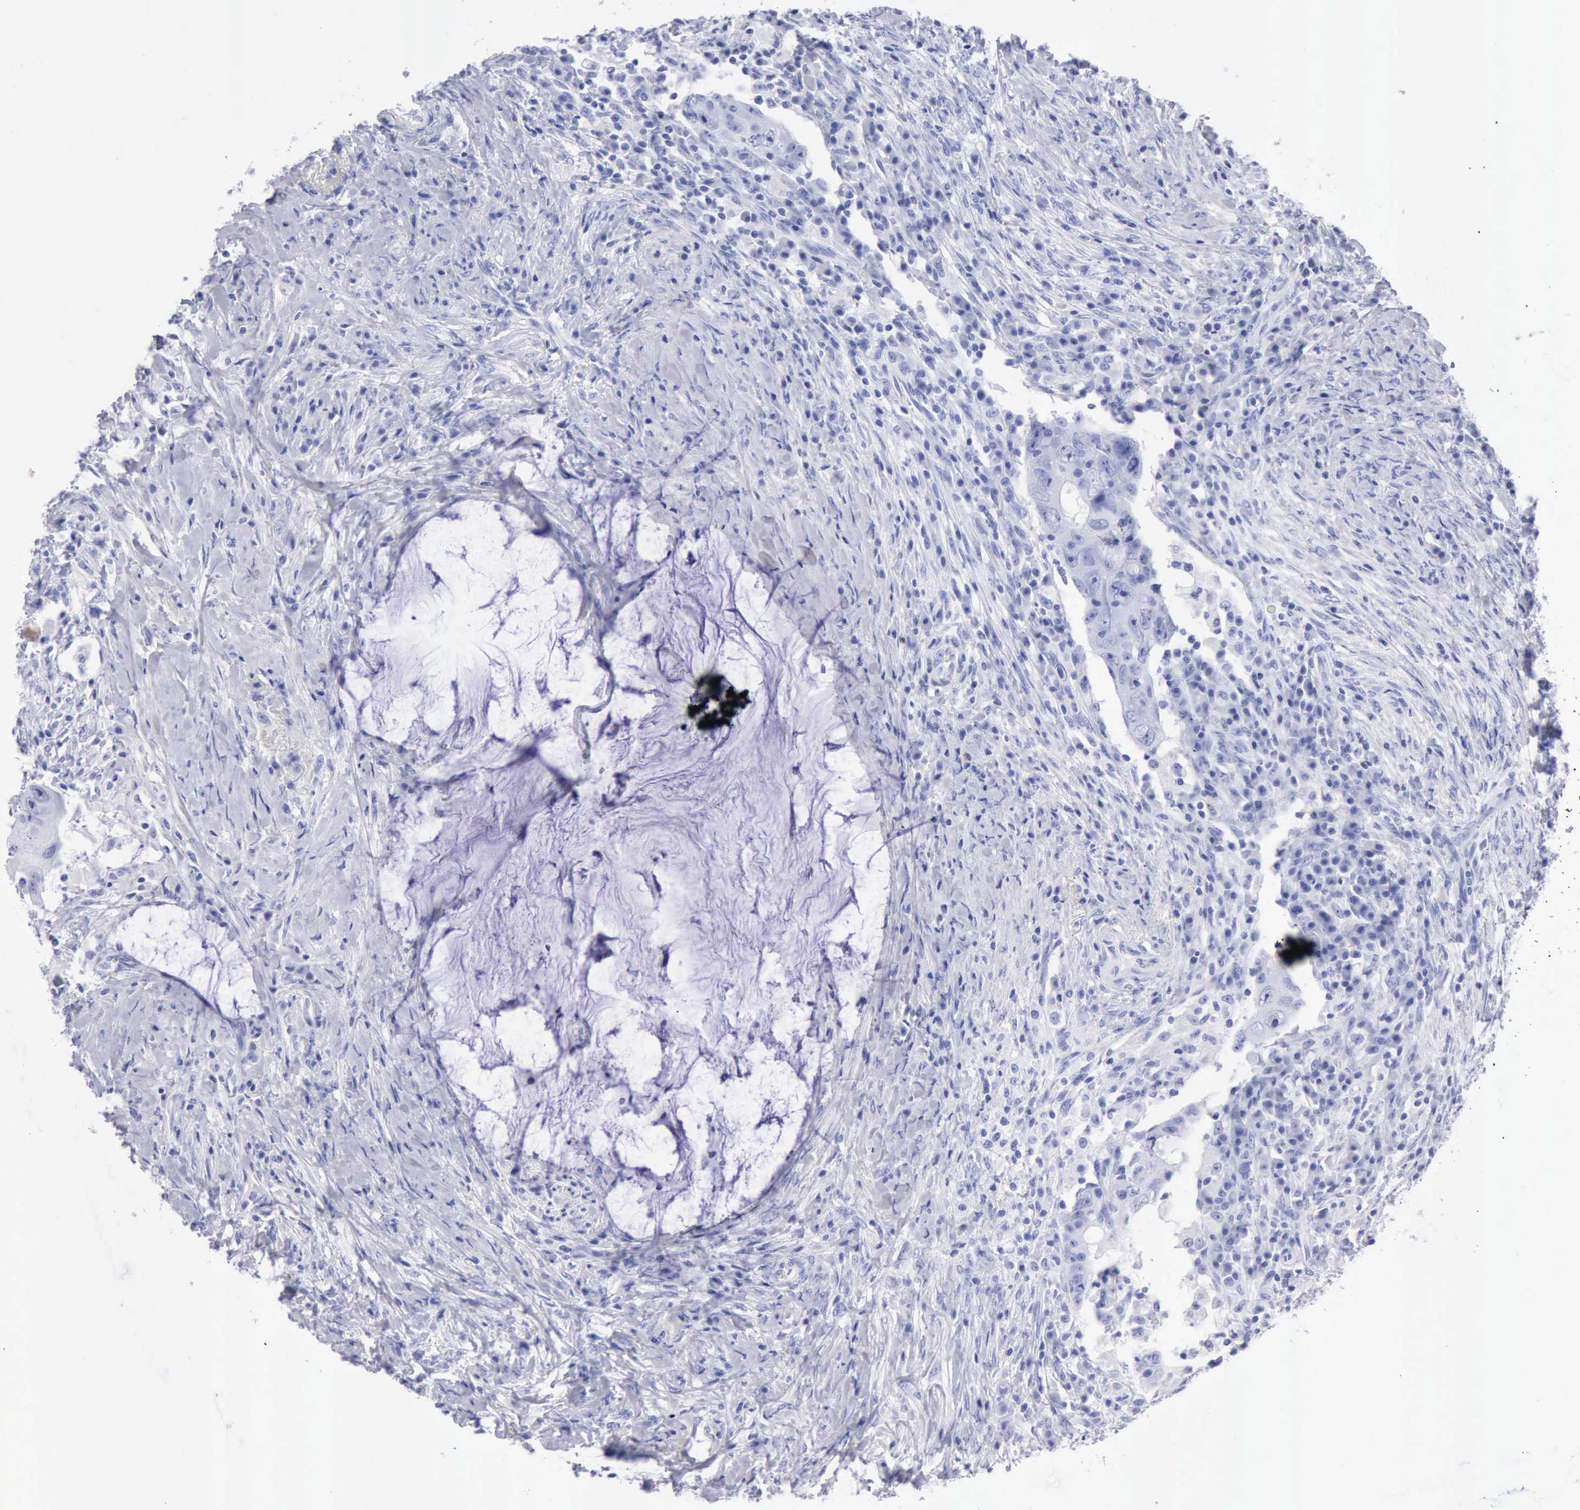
{"staining": {"intensity": "negative", "quantity": "none", "location": "none"}, "tissue": "colorectal cancer", "cell_type": "Tumor cells", "image_type": "cancer", "snomed": [{"axis": "morphology", "description": "Adenocarcinoma, NOS"}, {"axis": "topography", "description": "Rectum"}], "caption": "Protein analysis of colorectal cancer (adenocarcinoma) exhibits no significant staining in tumor cells.", "gene": "CYP19A1", "patient": {"sex": "female", "age": 71}}